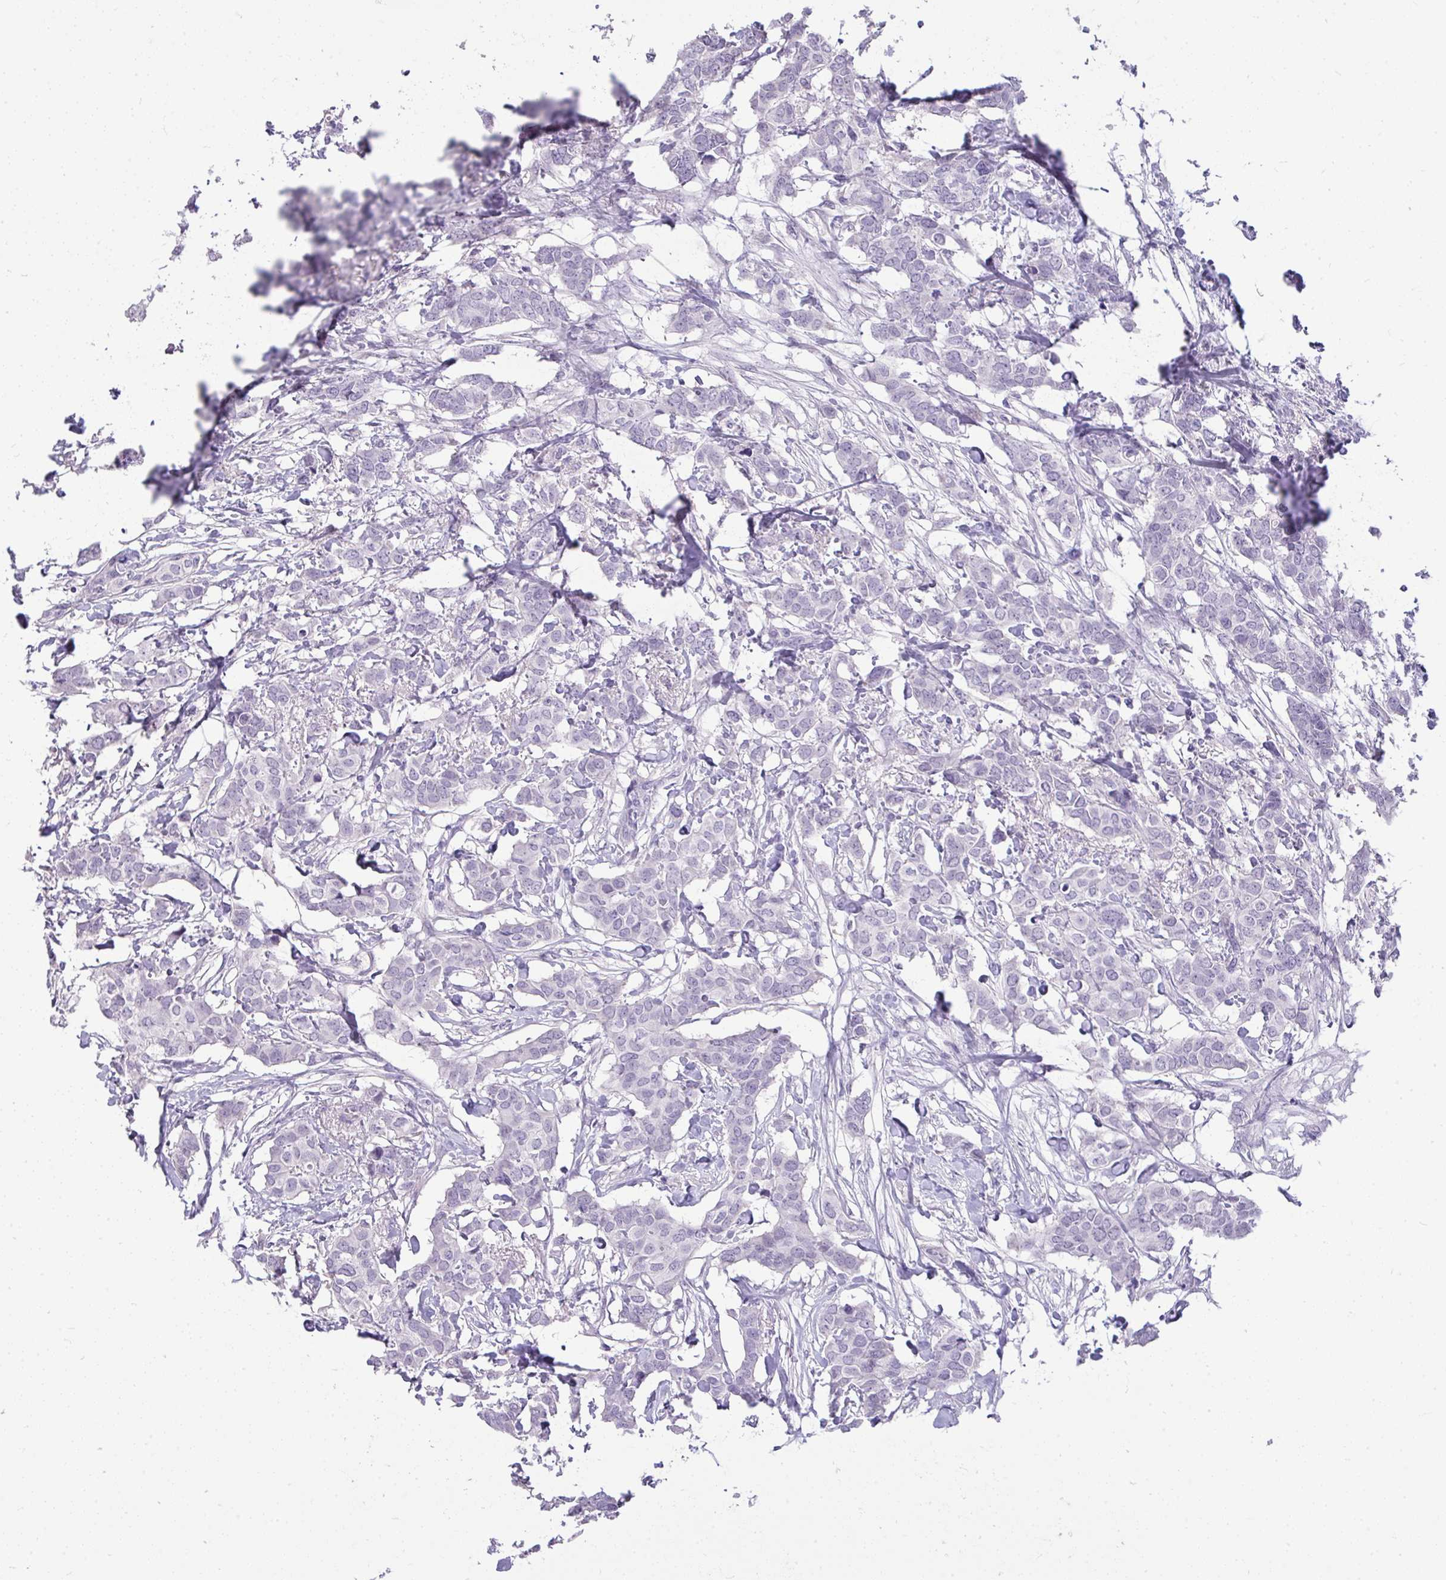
{"staining": {"intensity": "negative", "quantity": "none", "location": "none"}, "tissue": "breast cancer", "cell_type": "Tumor cells", "image_type": "cancer", "snomed": [{"axis": "morphology", "description": "Duct carcinoma"}, {"axis": "topography", "description": "Breast"}], "caption": "There is no significant staining in tumor cells of breast intraductal carcinoma. (Immunohistochemistry, brightfield microscopy, high magnification).", "gene": "PRM2", "patient": {"sex": "female", "age": 62}}